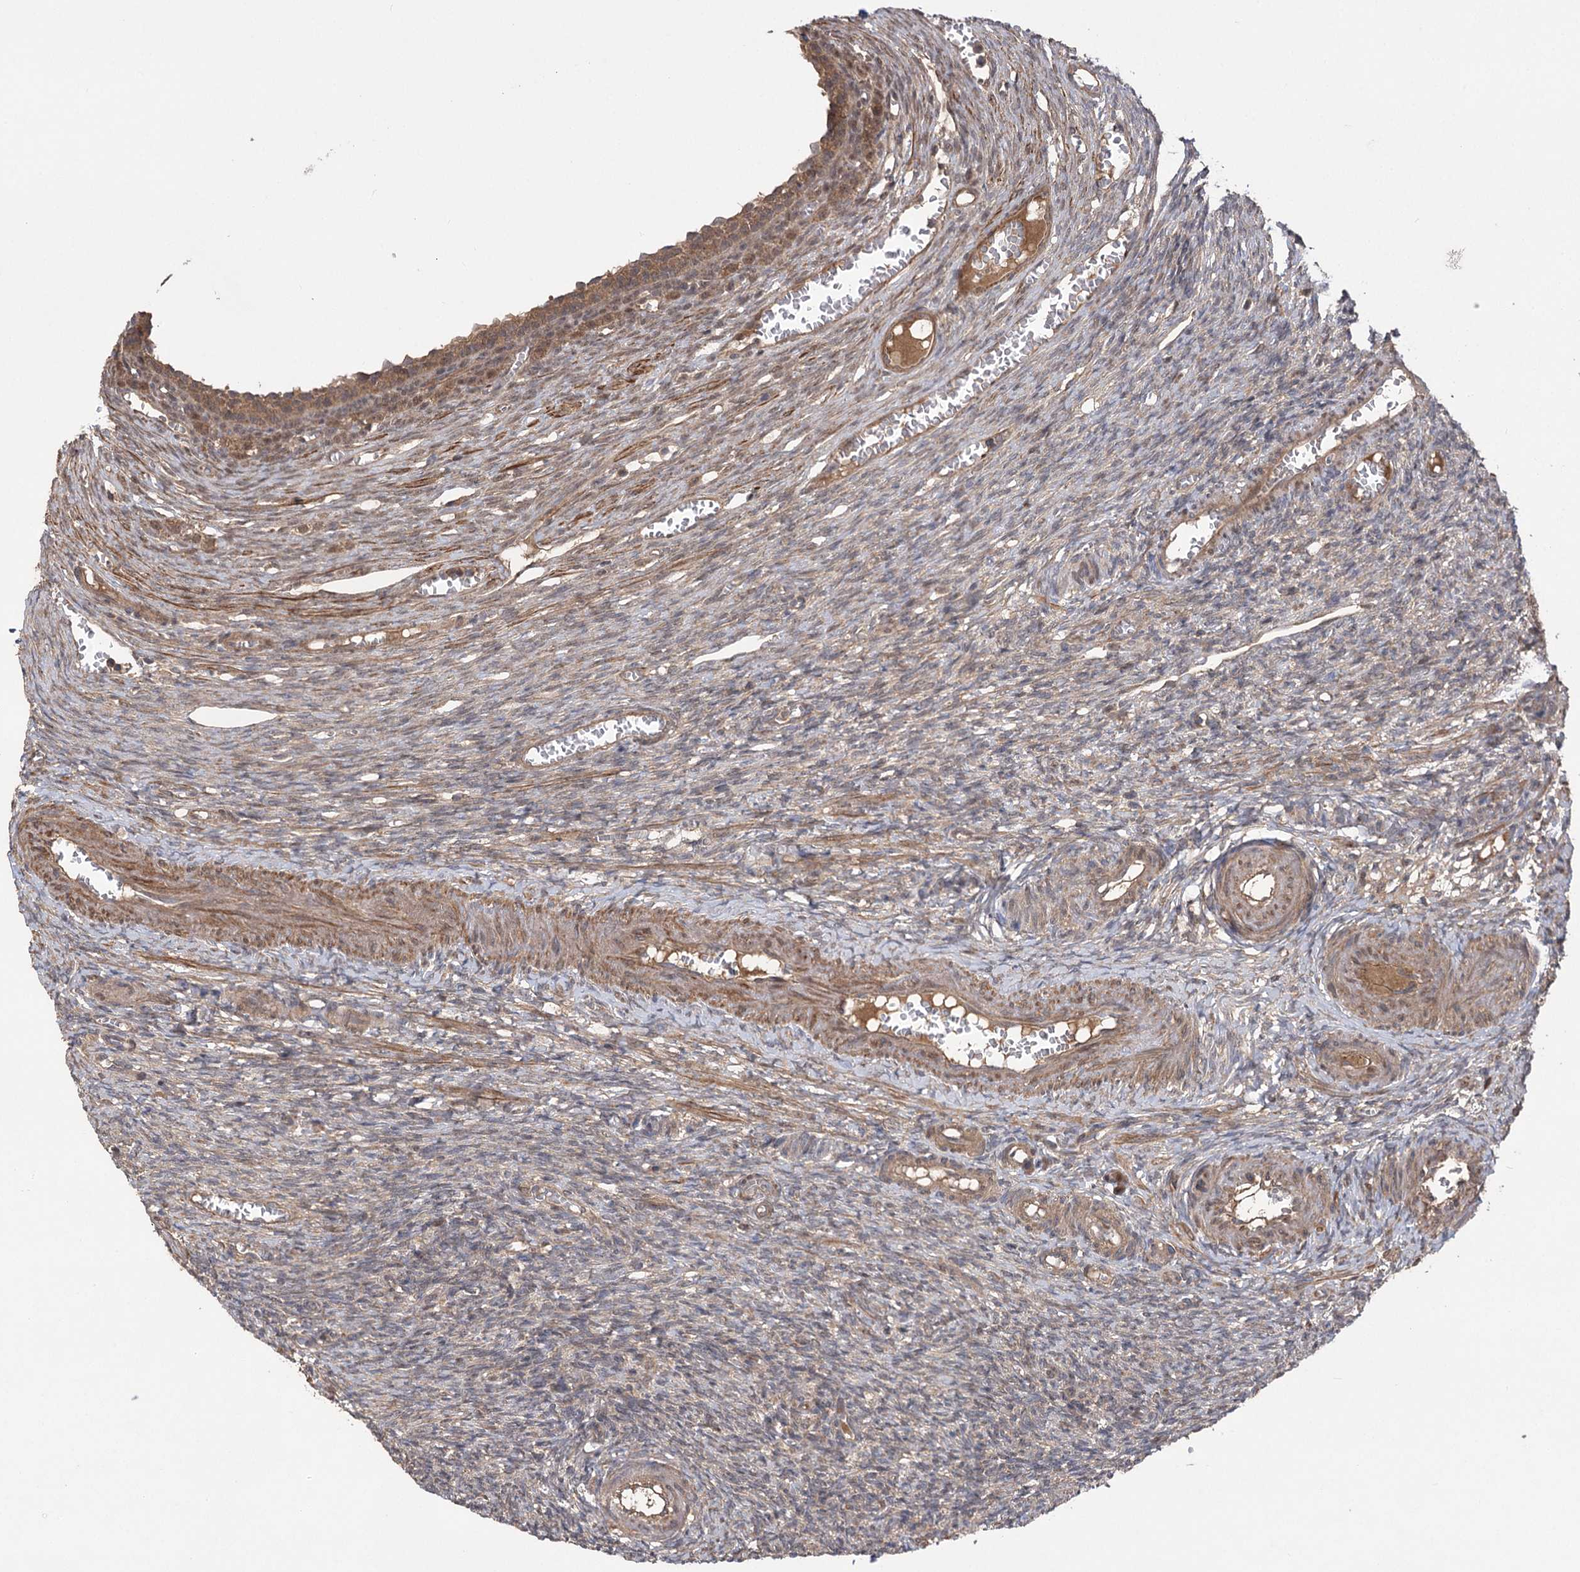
{"staining": {"intensity": "moderate", "quantity": ">75%", "location": "cytoplasmic/membranous"}, "tissue": "ovary", "cell_type": "Follicle cells", "image_type": "normal", "snomed": [{"axis": "morphology", "description": "Normal tissue, NOS"}, {"axis": "topography", "description": "Ovary"}], "caption": "High-power microscopy captured an immunohistochemistry photomicrograph of unremarkable ovary, revealing moderate cytoplasmic/membranous expression in about >75% of follicle cells.", "gene": "TENM2", "patient": {"sex": "female", "age": 27}}